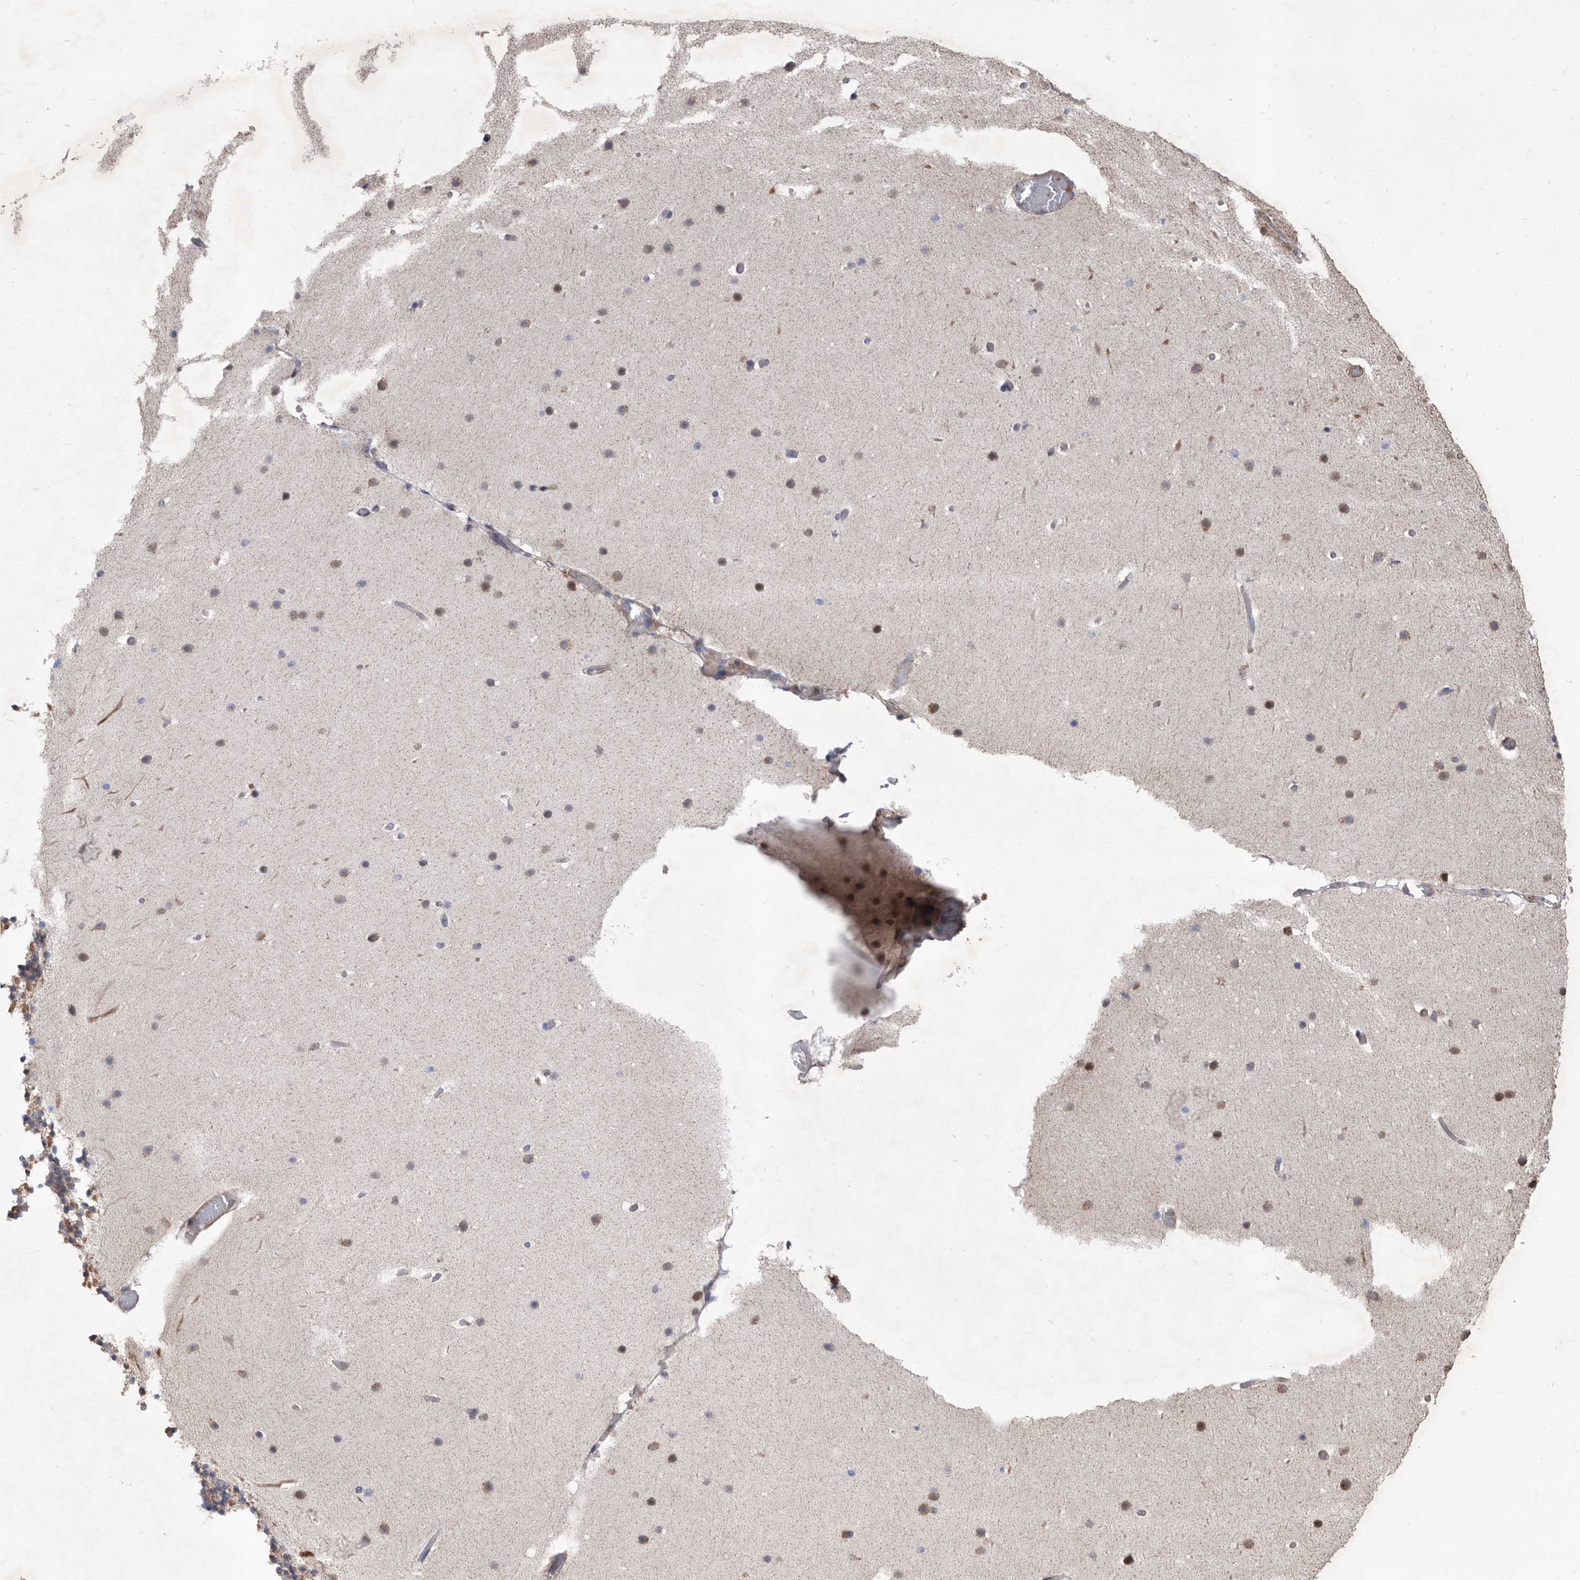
{"staining": {"intensity": "negative", "quantity": "none", "location": "none"}, "tissue": "cerebellum", "cell_type": "Cells in granular layer", "image_type": "normal", "snomed": [{"axis": "morphology", "description": "Normal tissue, NOS"}, {"axis": "topography", "description": "Cerebellum"}], "caption": "Benign cerebellum was stained to show a protein in brown. There is no significant positivity in cells in granular layer. (Stains: DAB immunohistochemistry with hematoxylin counter stain, Microscopy: brightfield microscopy at high magnification).", "gene": "ATP13A3", "patient": {"sex": "male", "age": 57}}